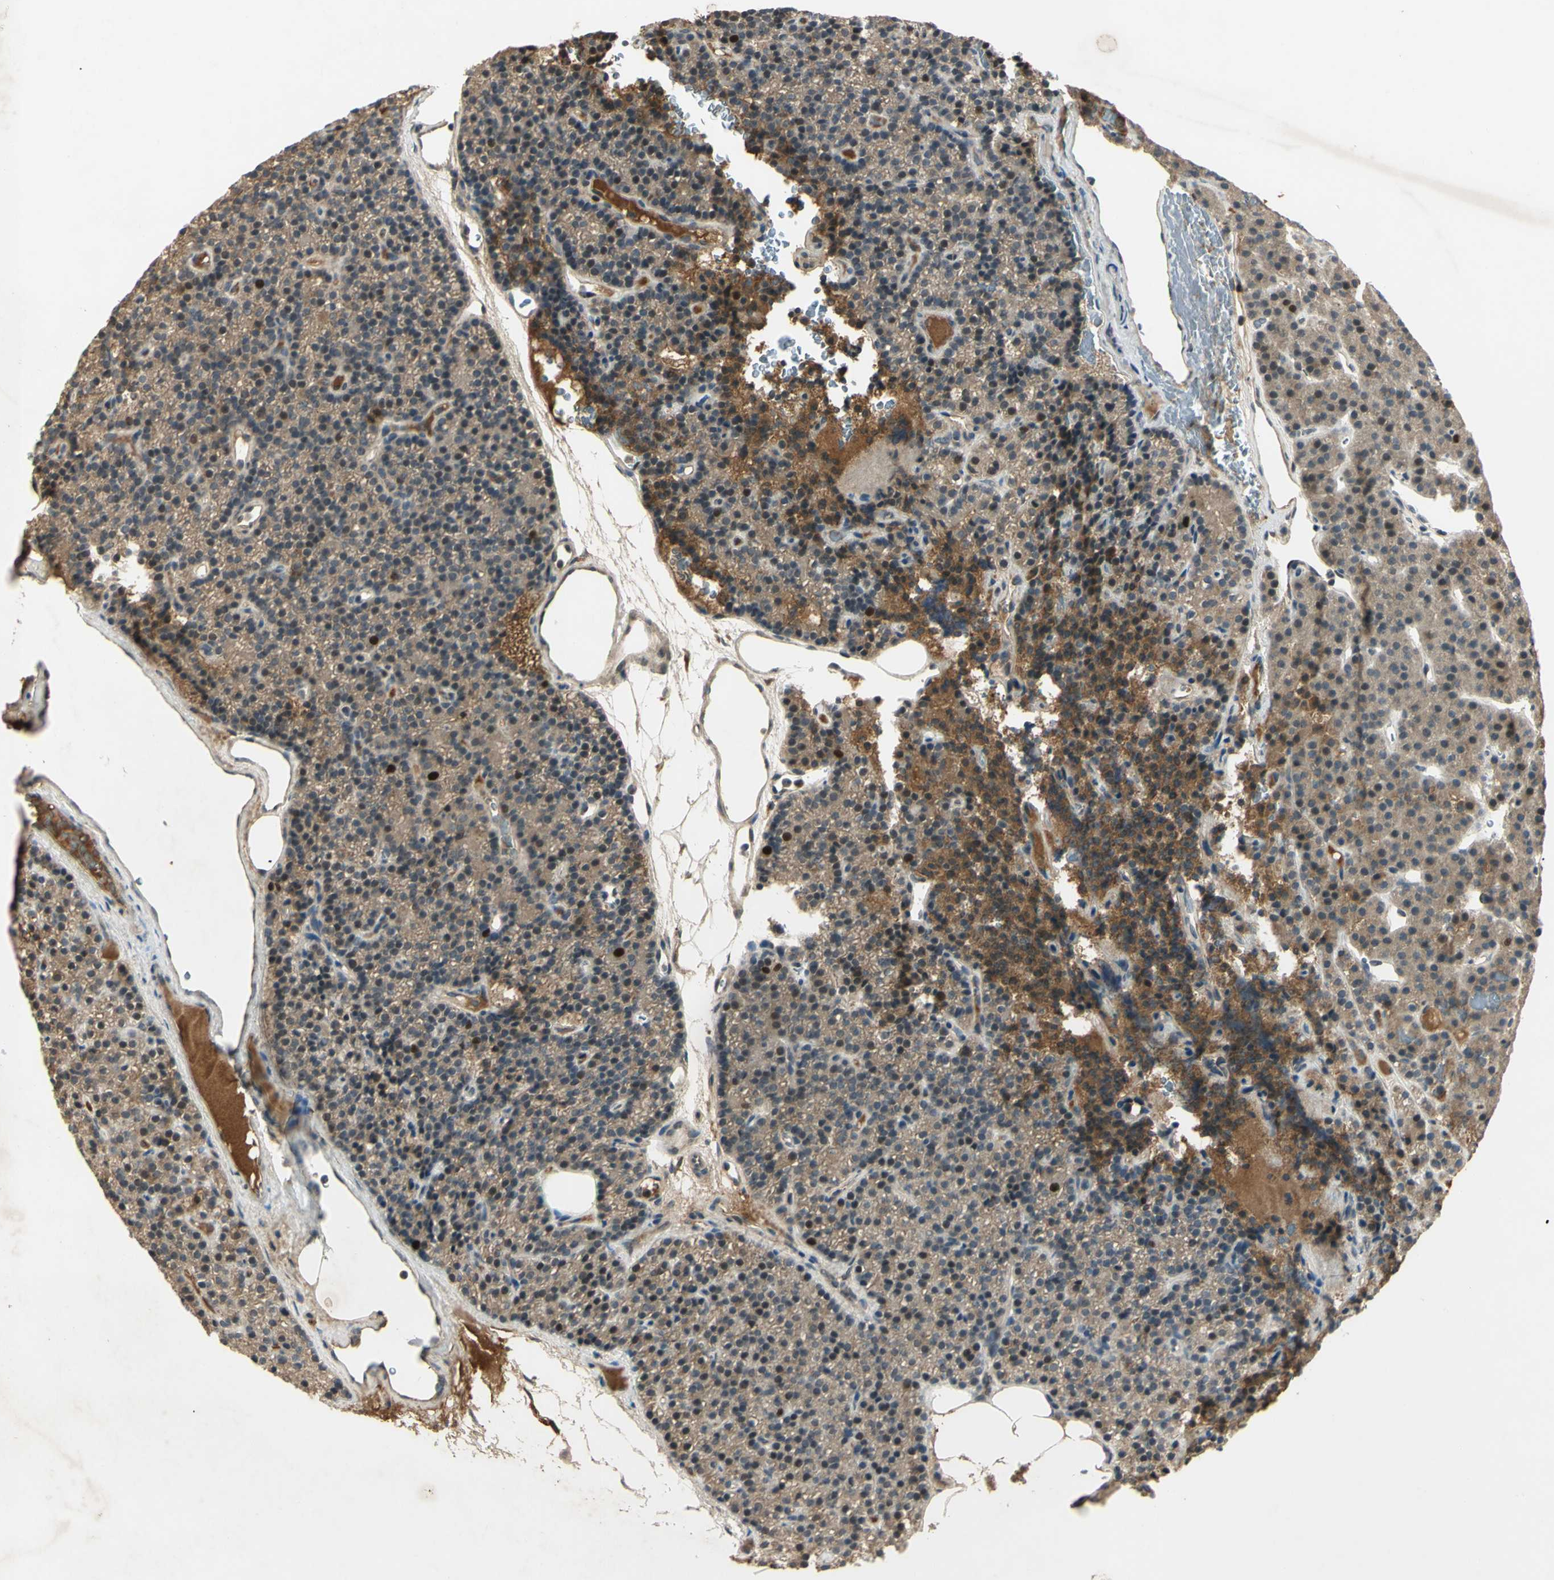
{"staining": {"intensity": "weak", "quantity": ">75%", "location": "cytoplasmic/membranous"}, "tissue": "parathyroid gland", "cell_type": "Glandular cells", "image_type": "normal", "snomed": [{"axis": "morphology", "description": "Normal tissue, NOS"}, {"axis": "morphology", "description": "Hyperplasia, NOS"}, {"axis": "topography", "description": "Parathyroid gland"}], "caption": "IHC staining of unremarkable parathyroid gland, which displays low levels of weak cytoplasmic/membranous staining in approximately >75% of glandular cells indicating weak cytoplasmic/membranous protein expression. The staining was performed using DAB (brown) for protein detection and nuclei were counterstained in hematoxylin (blue).", "gene": "RAD18", "patient": {"sex": "male", "age": 44}}